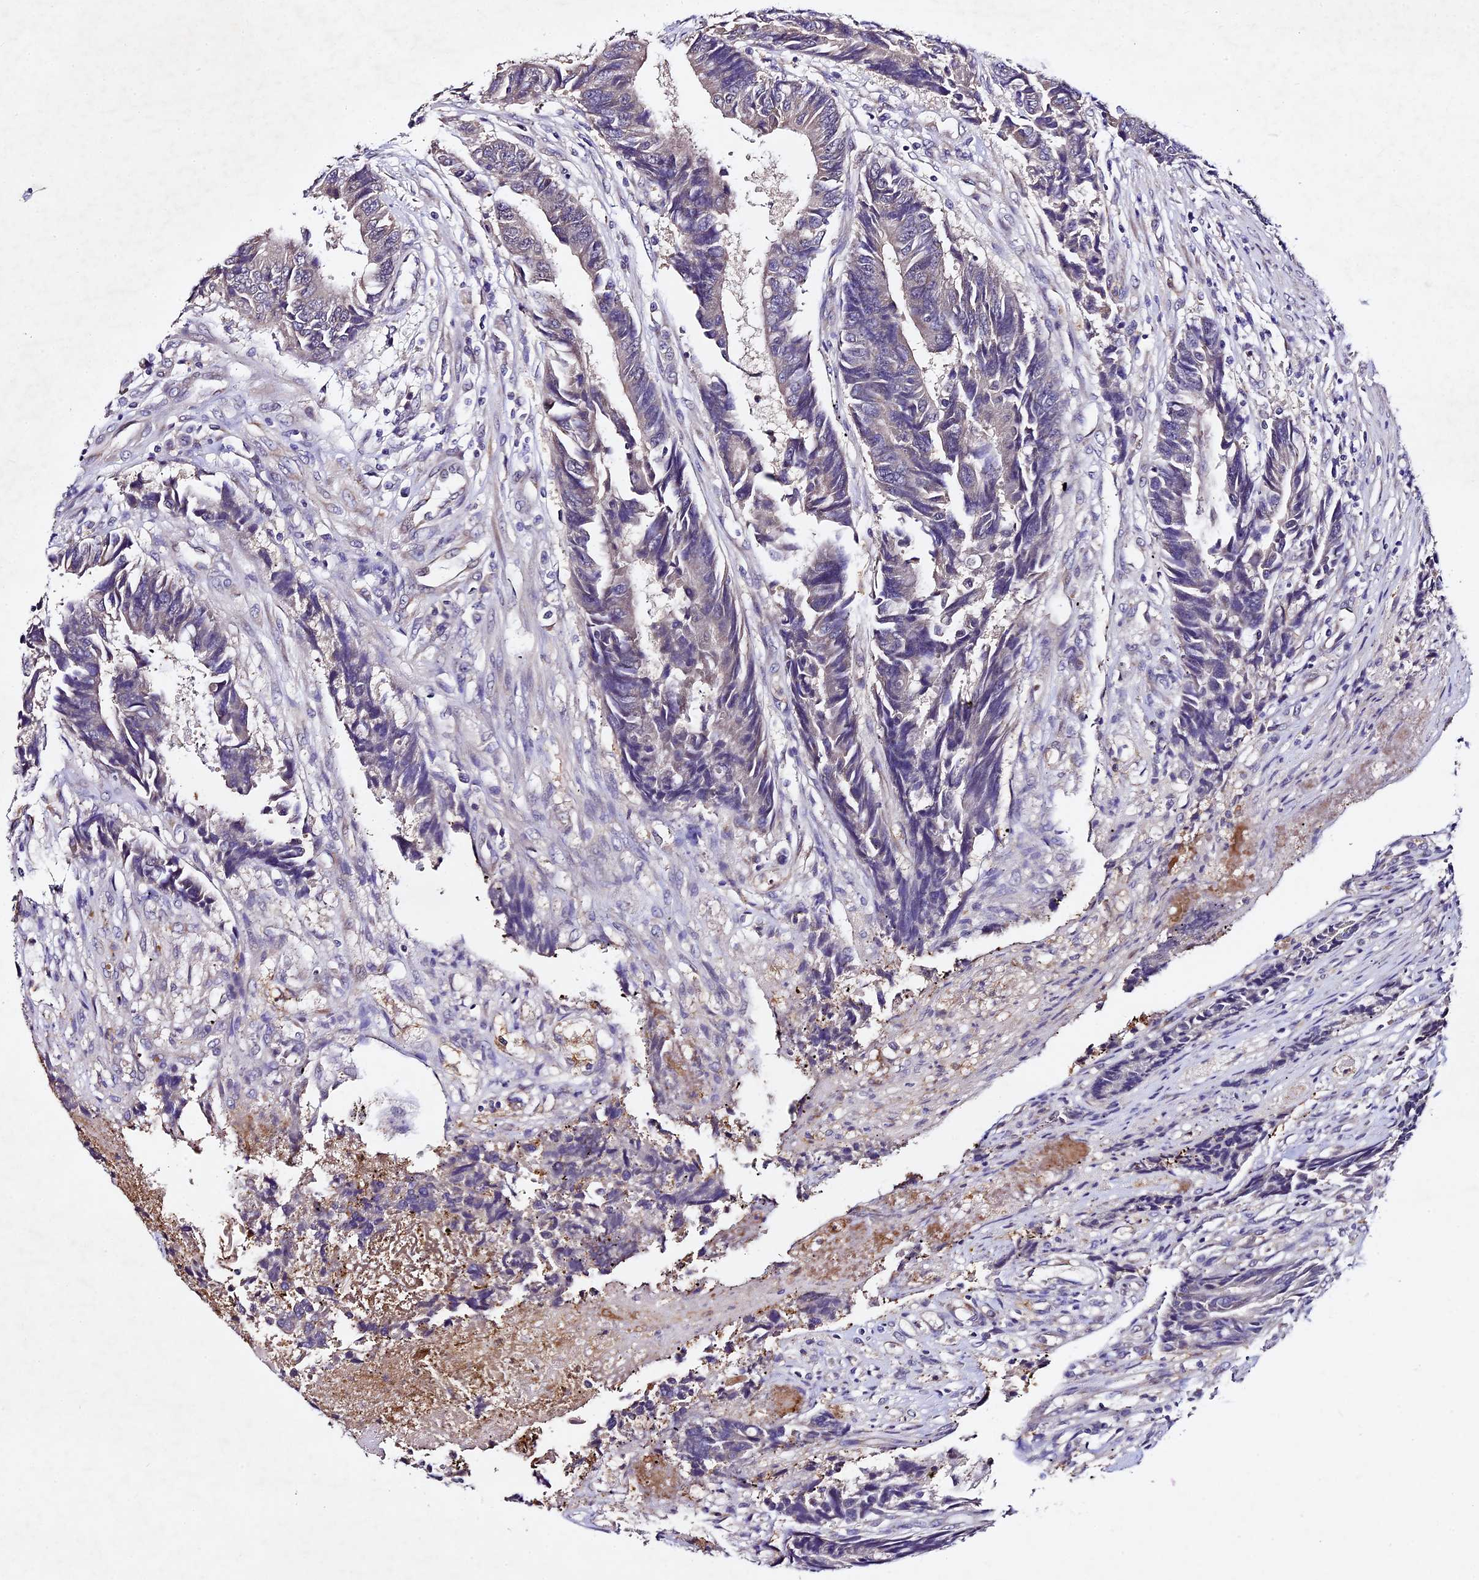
{"staining": {"intensity": "negative", "quantity": "none", "location": "none"}, "tissue": "colorectal cancer", "cell_type": "Tumor cells", "image_type": "cancer", "snomed": [{"axis": "morphology", "description": "Adenocarcinoma, NOS"}, {"axis": "topography", "description": "Rectum"}], "caption": "DAB (3,3'-diaminobenzidine) immunohistochemical staining of human colorectal cancer shows no significant staining in tumor cells.", "gene": "TMEM39B", "patient": {"sex": "male", "age": 84}}